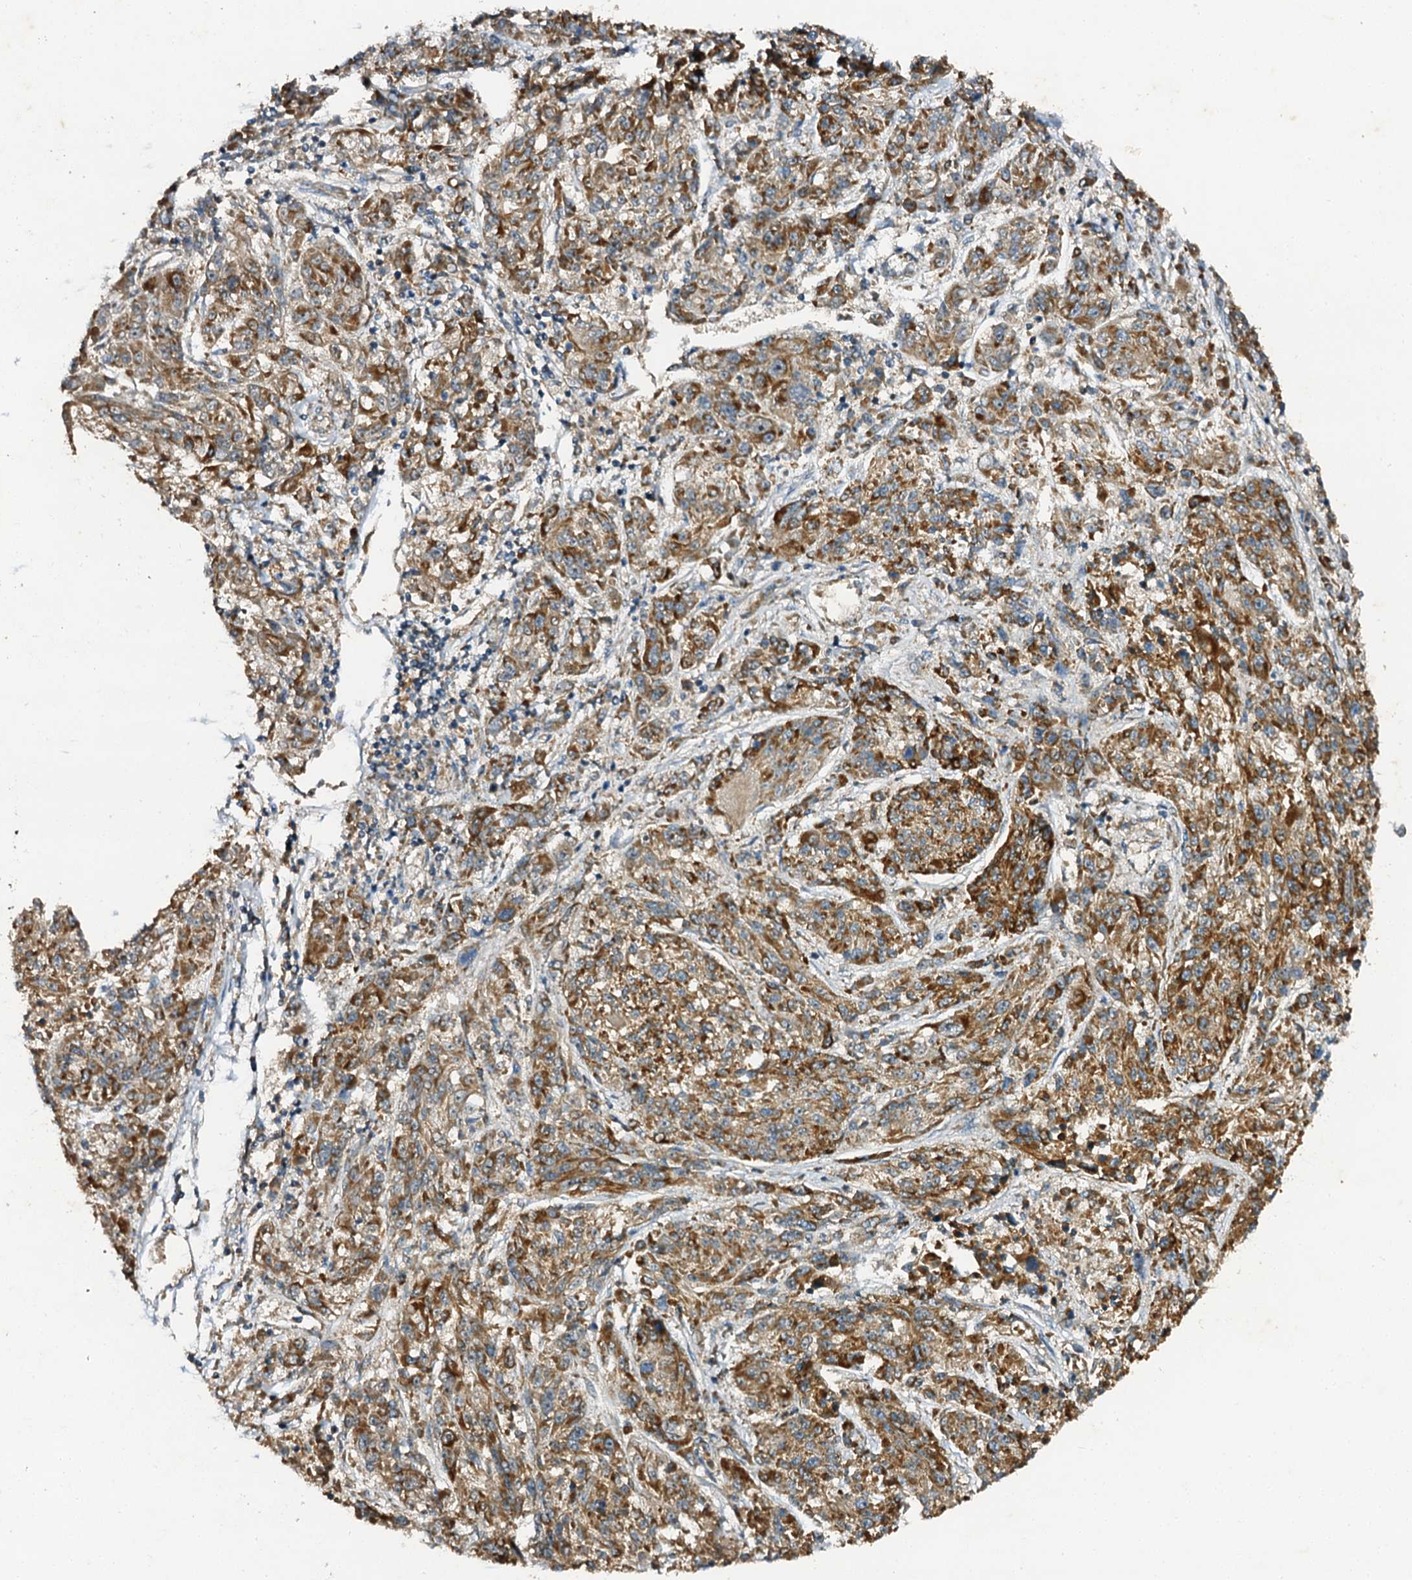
{"staining": {"intensity": "moderate", "quantity": ">75%", "location": "cytoplasmic/membranous"}, "tissue": "melanoma", "cell_type": "Tumor cells", "image_type": "cancer", "snomed": [{"axis": "morphology", "description": "Malignant melanoma, NOS"}, {"axis": "topography", "description": "Skin"}], "caption": "Melanoma tissue displays moderate cytoplasmic/membranous positivity in about >75% of tumor cells", "gene": "NDUFA13", "patient": {"sex": "male", "age": 53}}